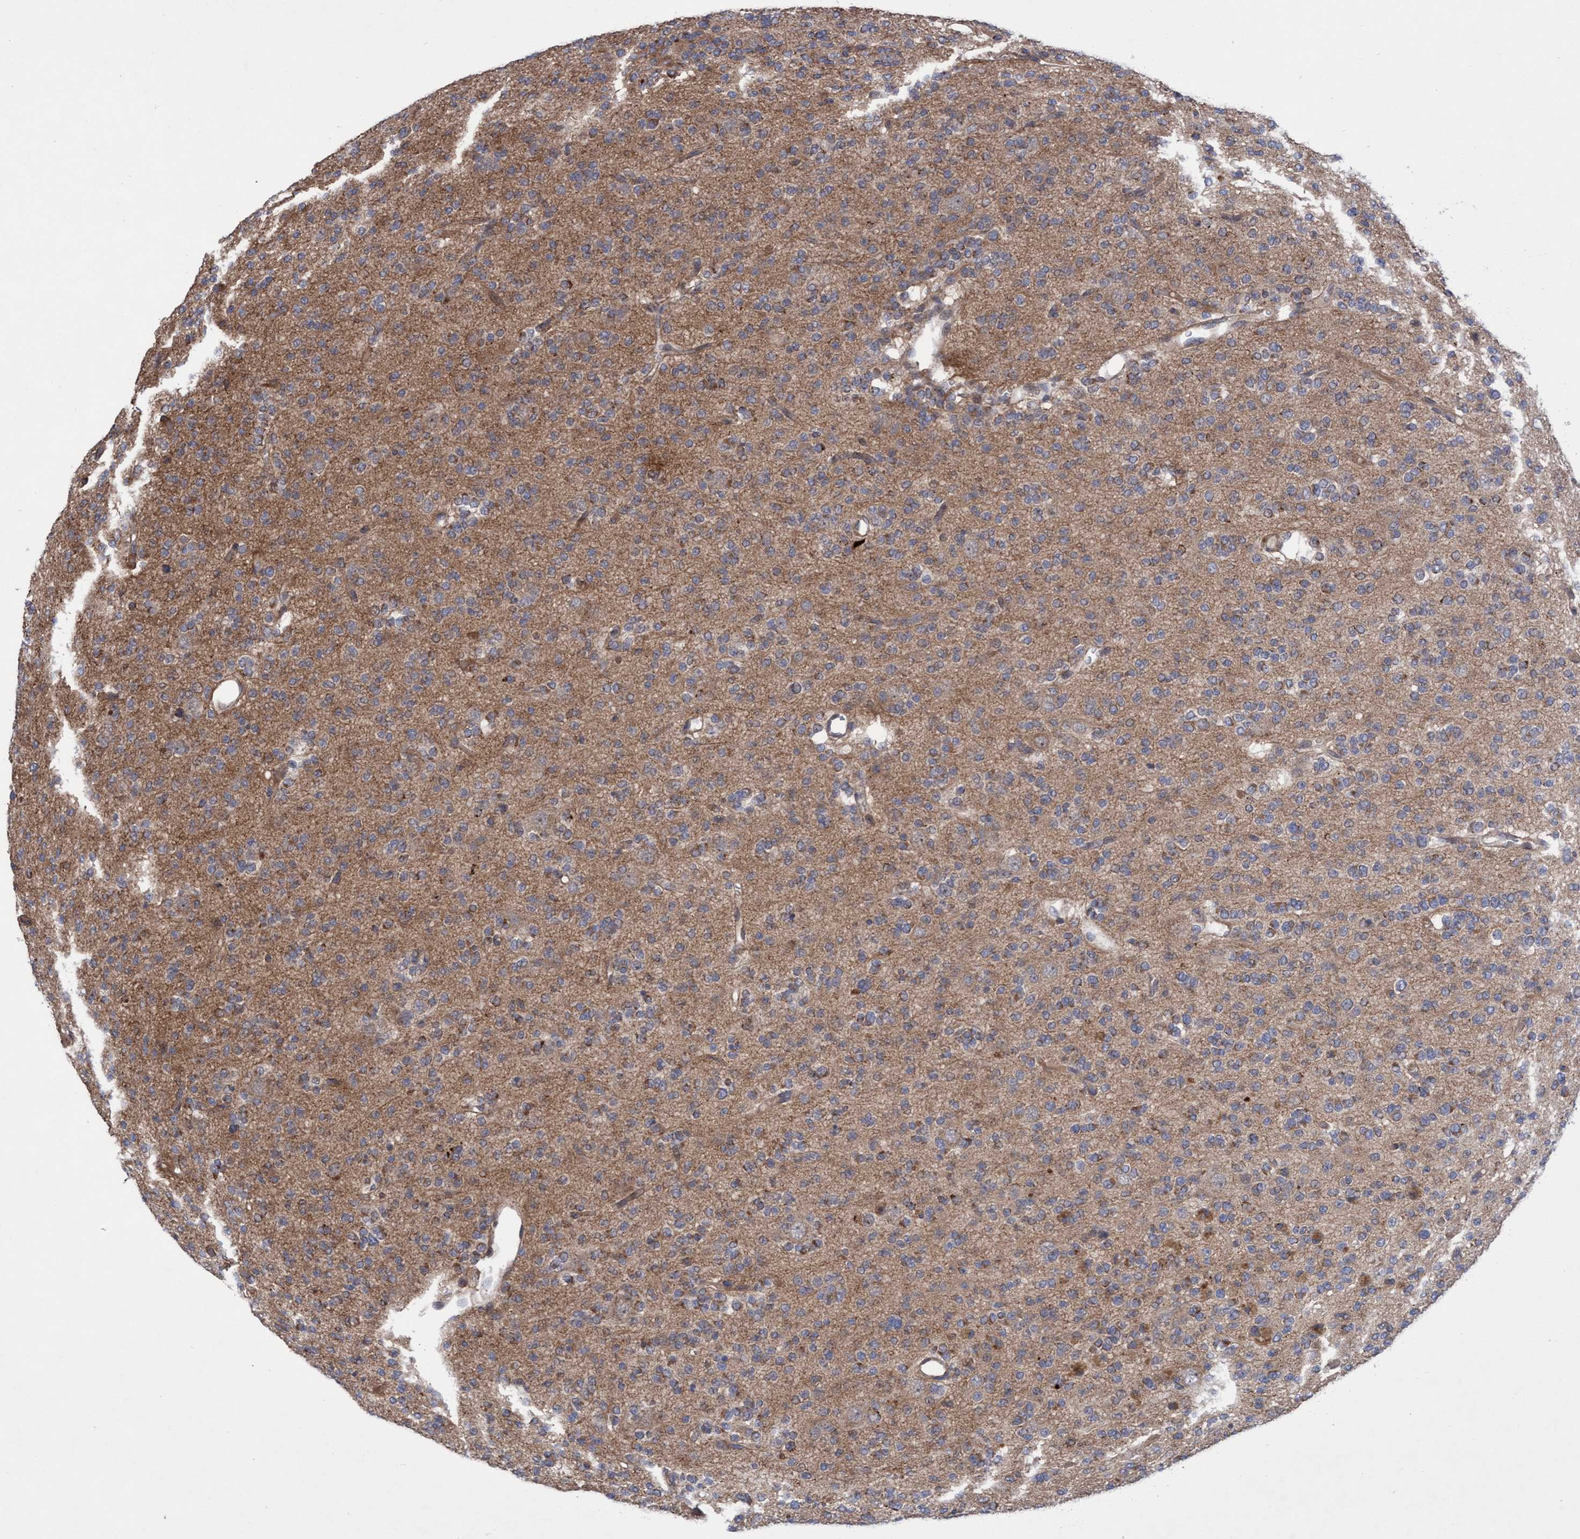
{"staining": {"intensity": "moderate", "quantity": "<25%", "location": "cytoplasmic/membranous"}, "tissue": "glioma", "cell_type": "Tumor cells", "image_type": "cancer", "snomed": [{"axis": "morphology", "description": "Glioma, malignant, Low grade"}, {"axis": "topography", "description": "Brain"}], "caption": "Immunohistochemical staining of malignant glioma (low-grade) displays low levels of moderate cytoplasmic/membranous protein staining in about <25% of tumor cells. (Brightfield microscopy of DAB IHC at high magnification).", "gene": "P2RY14", "patient": {"sex": "male", "age": 38}}